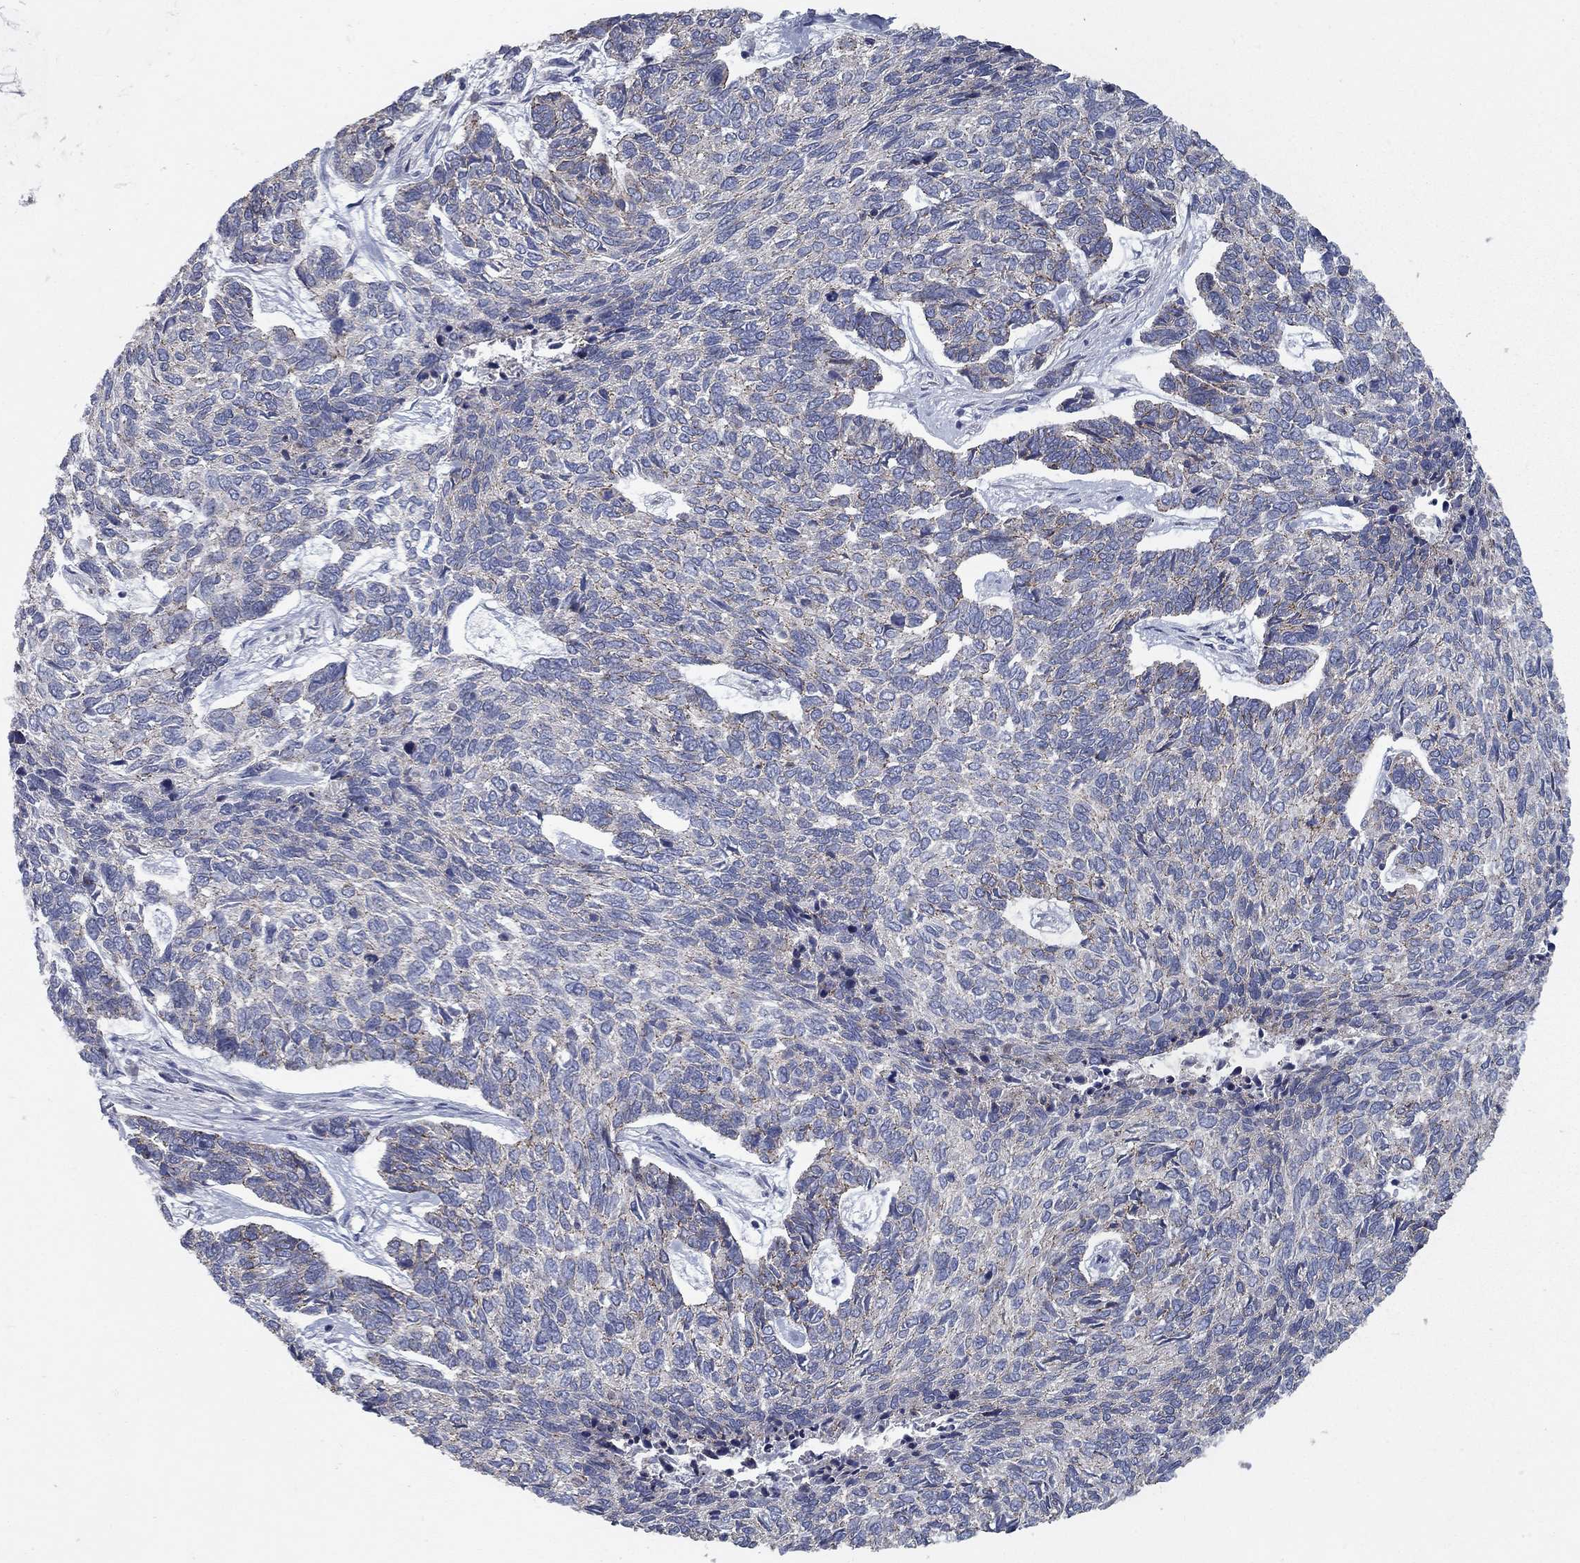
{"staining": {"intensity": "negative", "quantity": "none", "location": "none"}, "tissue": "skin cancer", "cell_type": "Tumor cells", "image_type": "cancer", "snomed": [{"axis": "morphology", "description": "Basal cell carcinoma"}, {"axis": "topography", "description": "Skin"}], "caption": "The photomicrograph shows no significant expression in tumor cells of skin basal cell carcinoma.", "gene": "KIAA0319L", "patient": {"sex": "female", "age": 65}}